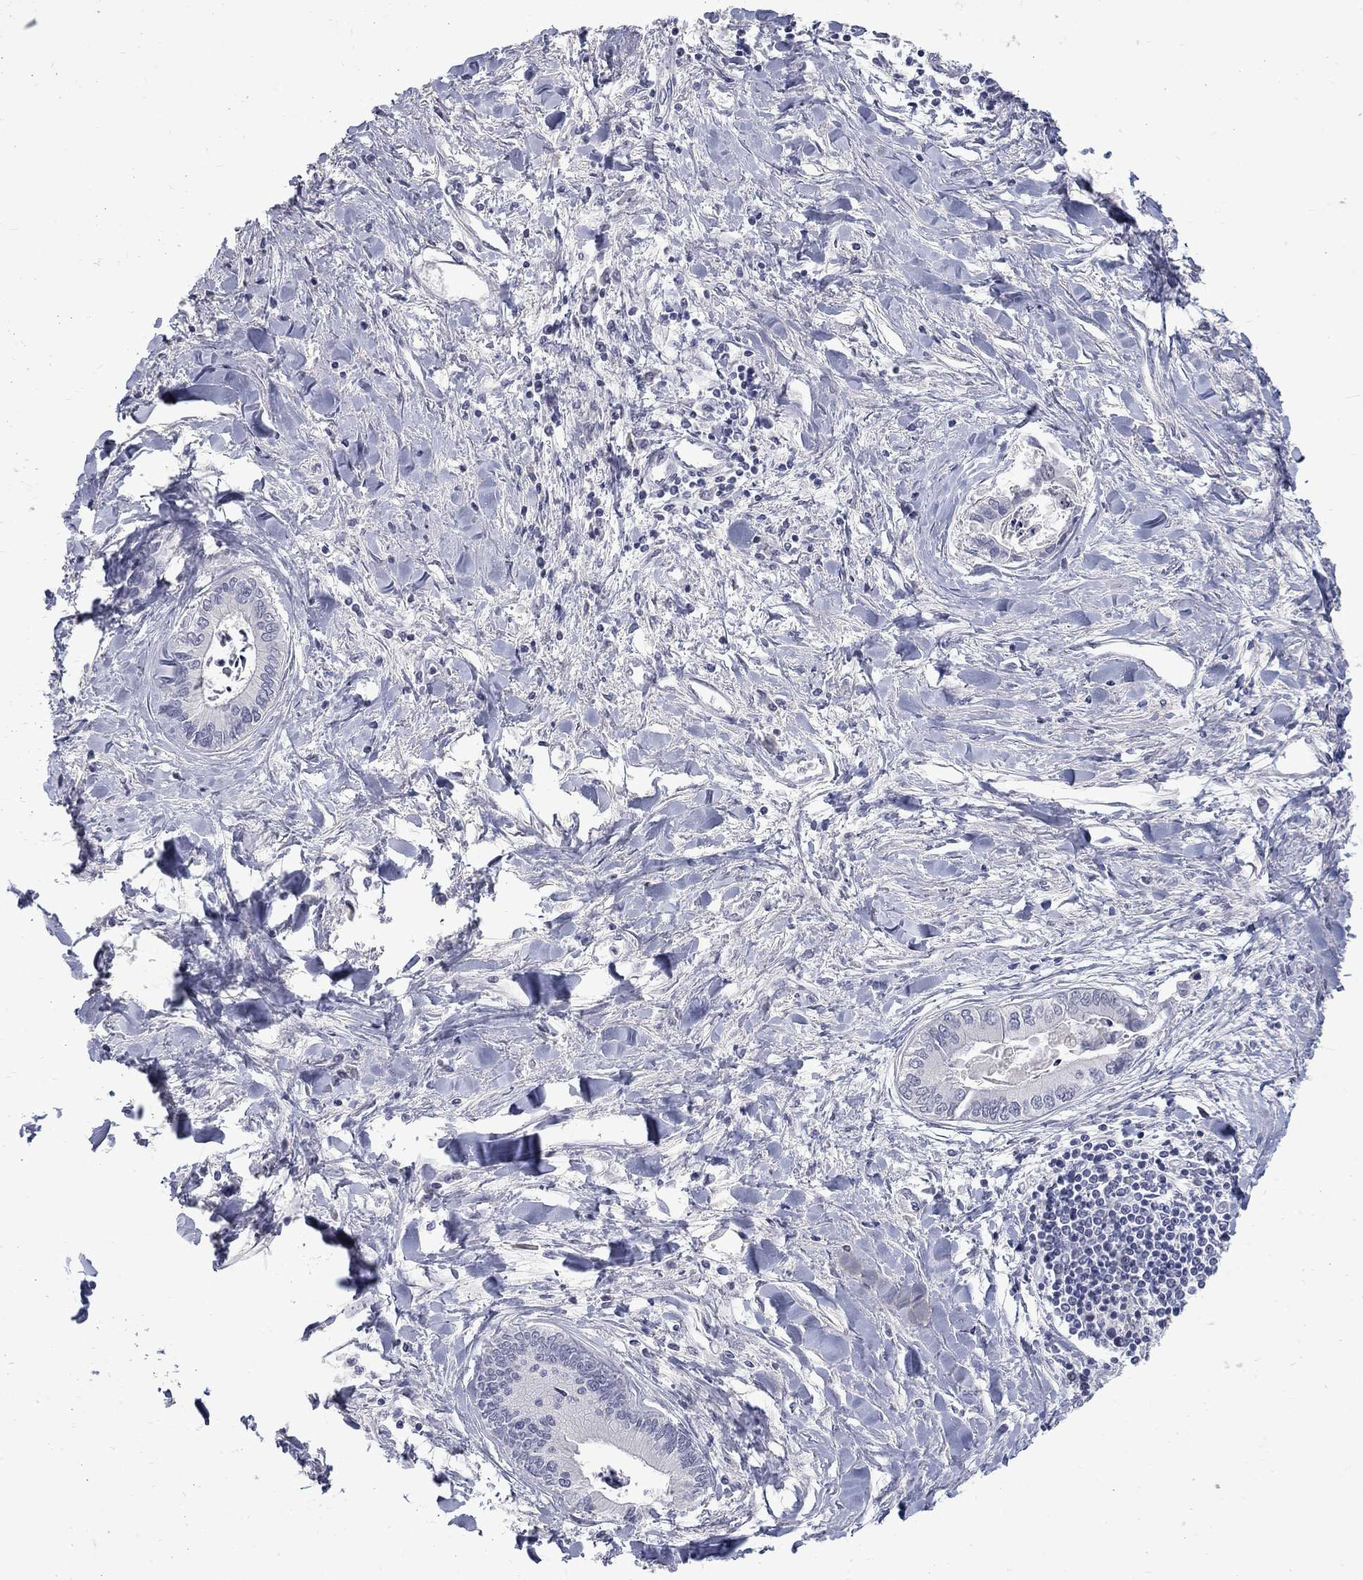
{"staining": {"intensity": "negative", "quantity": "none", "location": "none"}, "tissue": "liver cancer", "cell_type": "Tumor cells", "image_type": "cancer", "snomed": [{"axis": "morphology", "description": "Cholangiocarcinoma"}, {"axis": "topography", "description": "Liver"}], "caption": "Tumor cells are negative for protein expression in human liver cancer.", "gene": "CTNND2", "patient": {"sex": "male", "age": 66}}